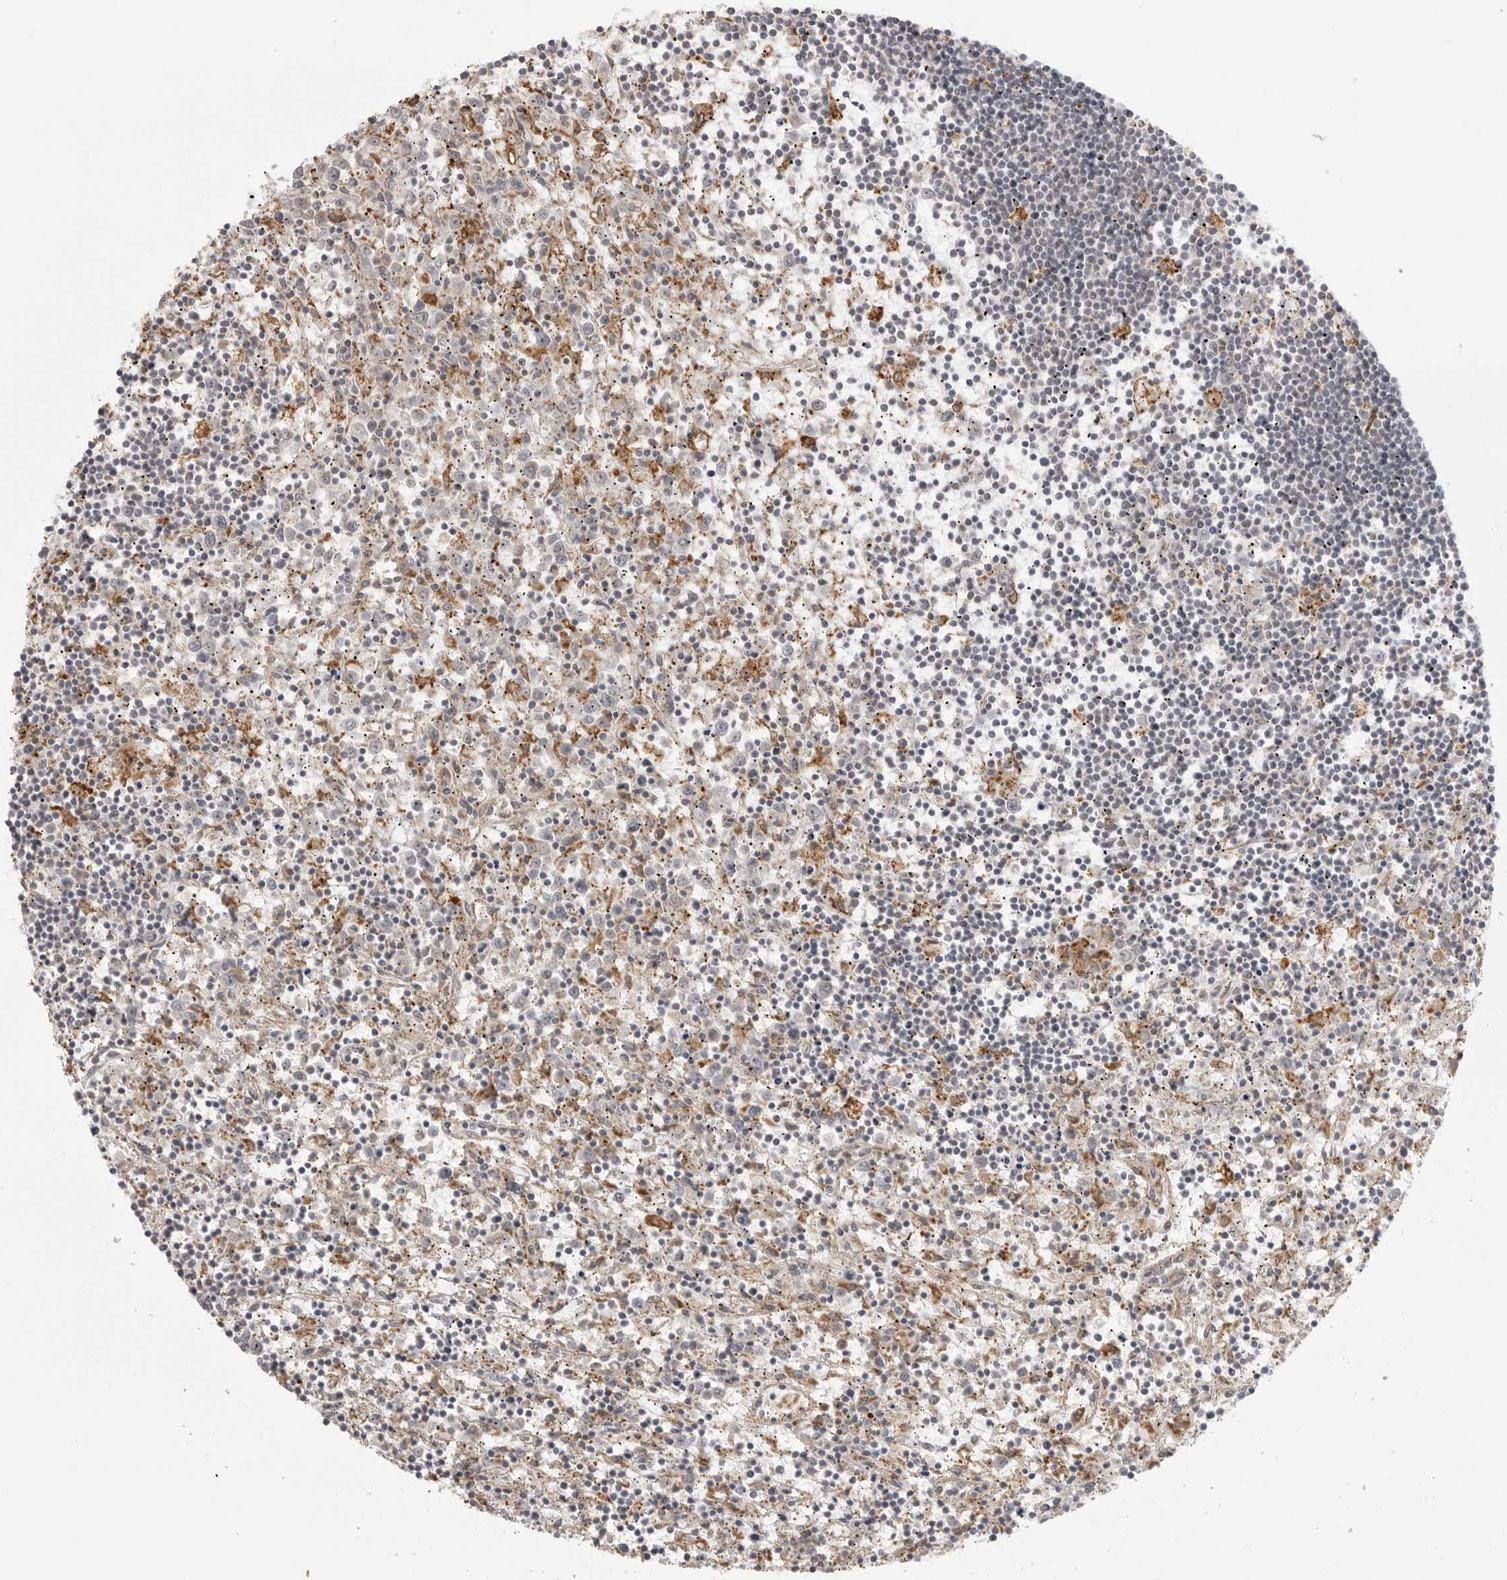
{"staining": {"intensity": "negative", "quantity": "none", "location": "none"}, "tissue": "lymphoma", "cell_type": "Tumor cells", "image_type": "cancer", "snomed": [{"axis": "morphology", "description": "Malignant lymphoma, non-Hodgkin's type, Low grade"}, {"axis": "topography", "description": "Spleen"}], "caption": "A histopathology image of human malignant lymphoma, non-Hodgkin's type (low-grade) is negative for staining in tumor cells.", "gene": "KALRN", "patient": {"sex": "male", "age": 76}}